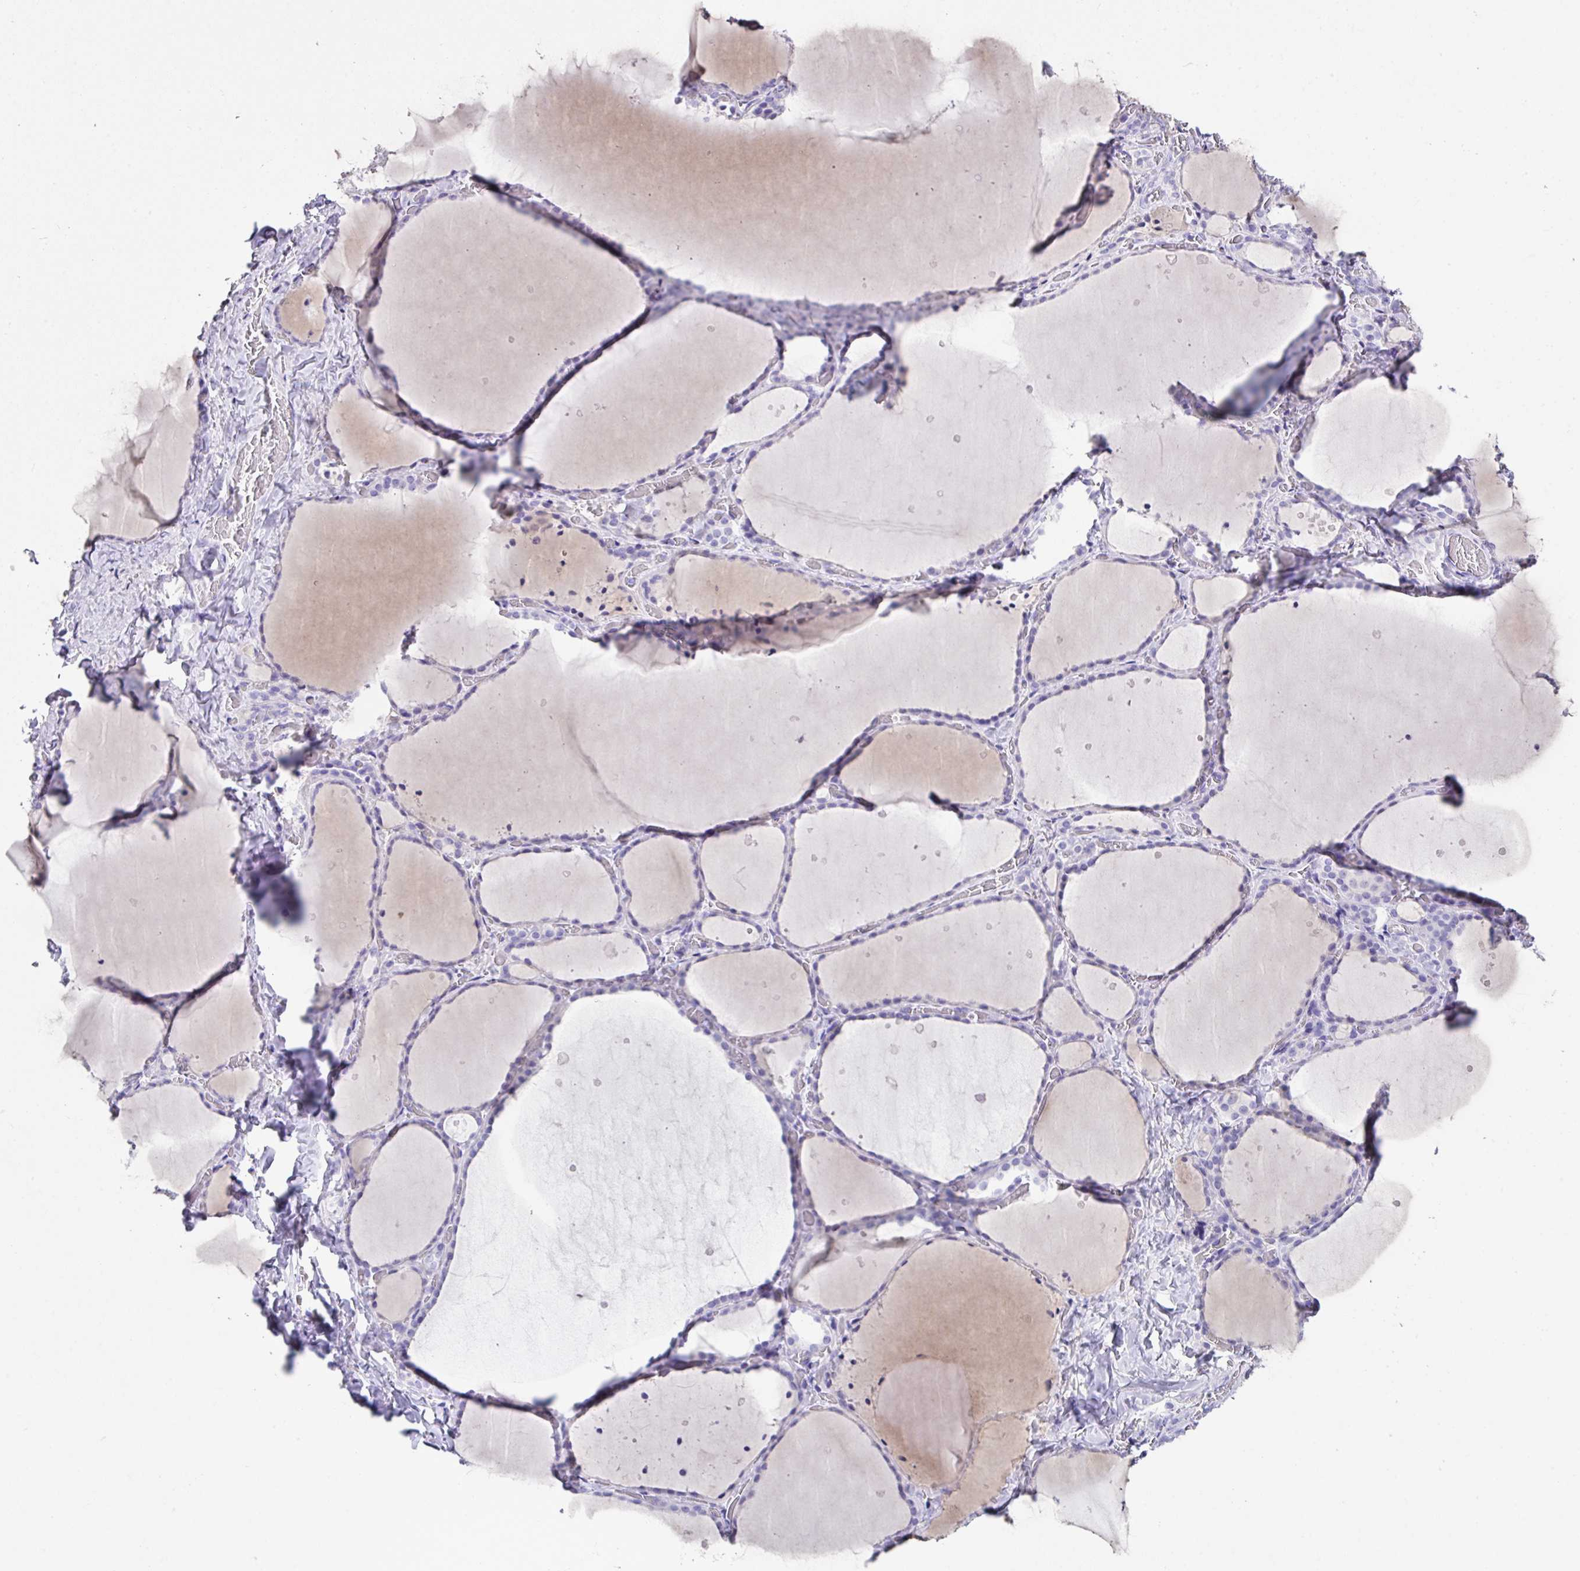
{"staining": {"intensity": "negative", "quantity": "none", "location": "none"}, "tissue": "thyroid gland", "cell_type": "Glandular cells", "image_type": "normal", "snomed": [{"axis": "morphology", "description": "Normal tissue, NOS"}, {"axis": "topography", "description": "Thyroid gland"}], "caption": "An image of human thyroid gland is negative for staining in glandular cells. (Stains: DAB immunohistochemistry (IHC) with hematoxylin counter stain, Microscopy: brightfield microscopy at high magnification).", "gene": "LGALS4", "patient": {"sex": "female", "age": 36}}